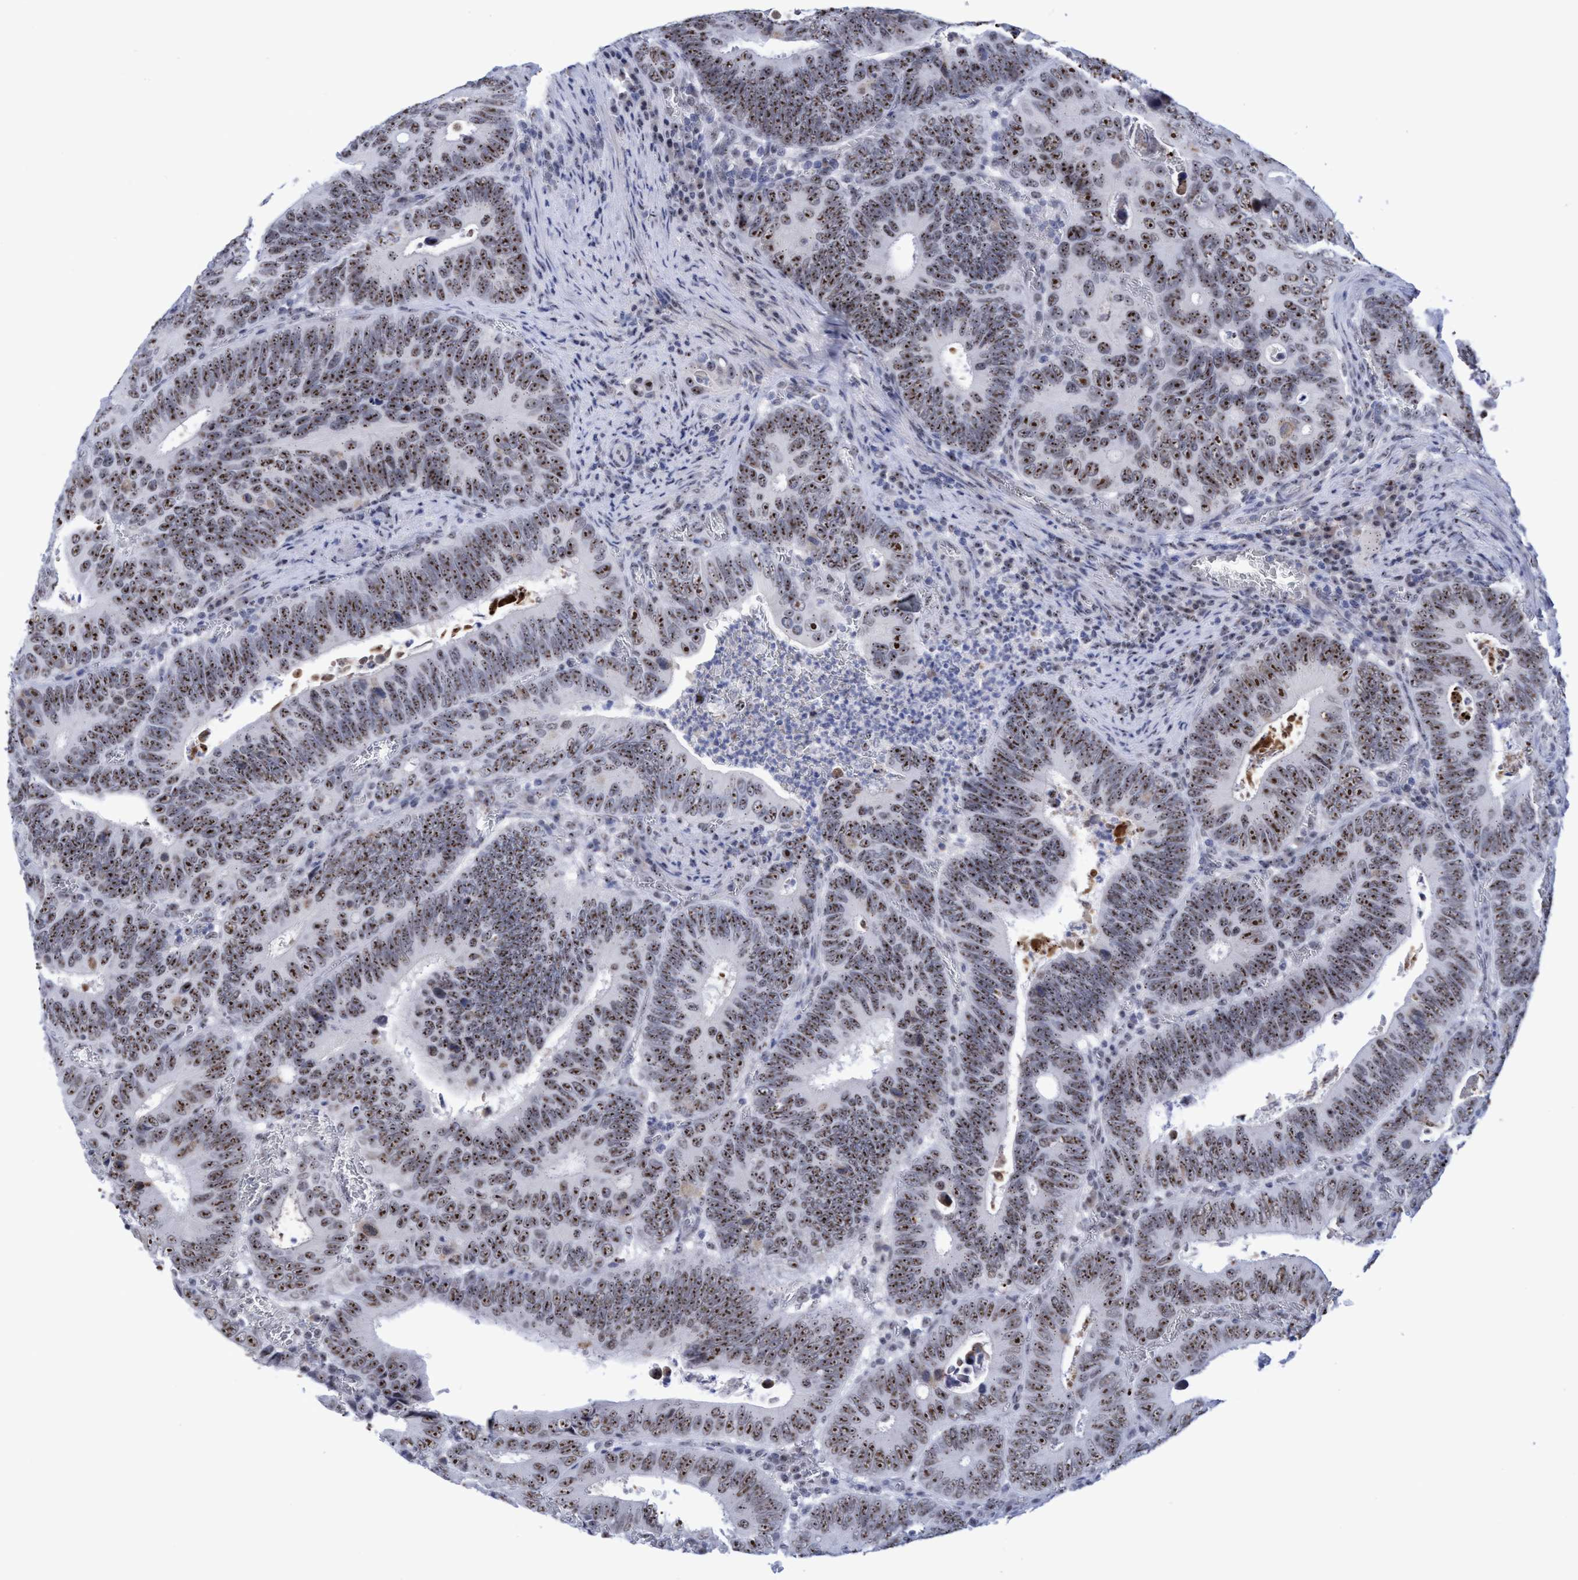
{"staining": {"intensity": "strong", "quantity": ">75%", "location": "nuclear"}, "tissue": "colorectal cancer", "cell_type": "Tumor cells", "image_type": "cancer", "snomed": [{"axis": "morphology", "description": "Inflammation, NOS"}, {"axis": "morphology", "description": "Adenocarcinoma, NOS"}, {"axis": "topography", "description": "Colon"}], "caption": "Immunohistochemistry (IHC) staining of adenocarcinoma (colorectal), which exhibits high levels of strong nuclear staining in approximately >75% of tumor cells indicating strong nuclear protein positivity. The staining was performed using DAB (brown) for protein detection and nuclei were counterstained in hematoxylin (blue).", "gene": "EFCAB10", "patient": {"sex": "male", "age": 72}}